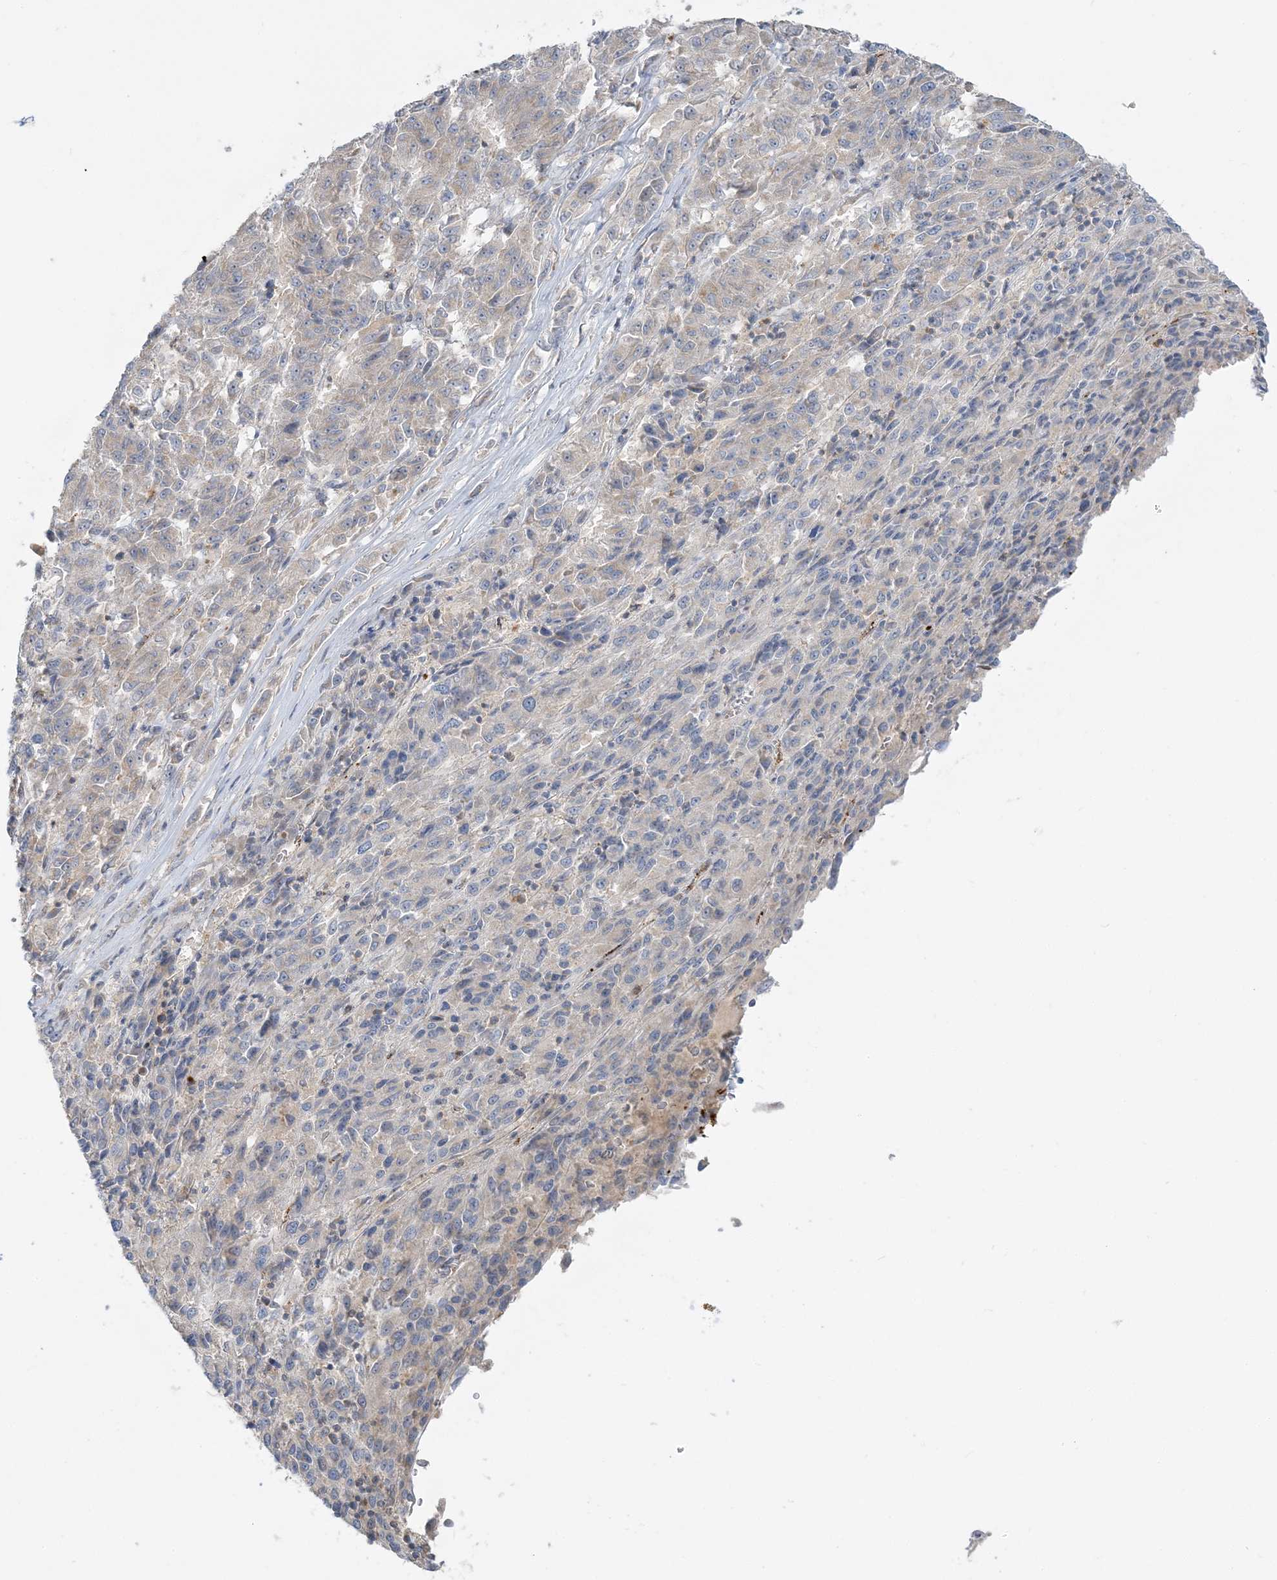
{"staining": {"intensity": "negative", "quantity": "none", "location": "none"}, "tissue": "melanoma", "cell_type": "Tumor cells", "image_type": "cancer", "snomed": [{"axis": "morphology", "description": "Malignant melanoma, Metastatic site"}, {"axis": "topography", "description": "Lung"}], "caption": "This is an IHC image of malignant melanoma (metastatic site). There is no staining in tumor cells.", "gene": "INPP1", "patient": {"sex": "male", "age": 64}}